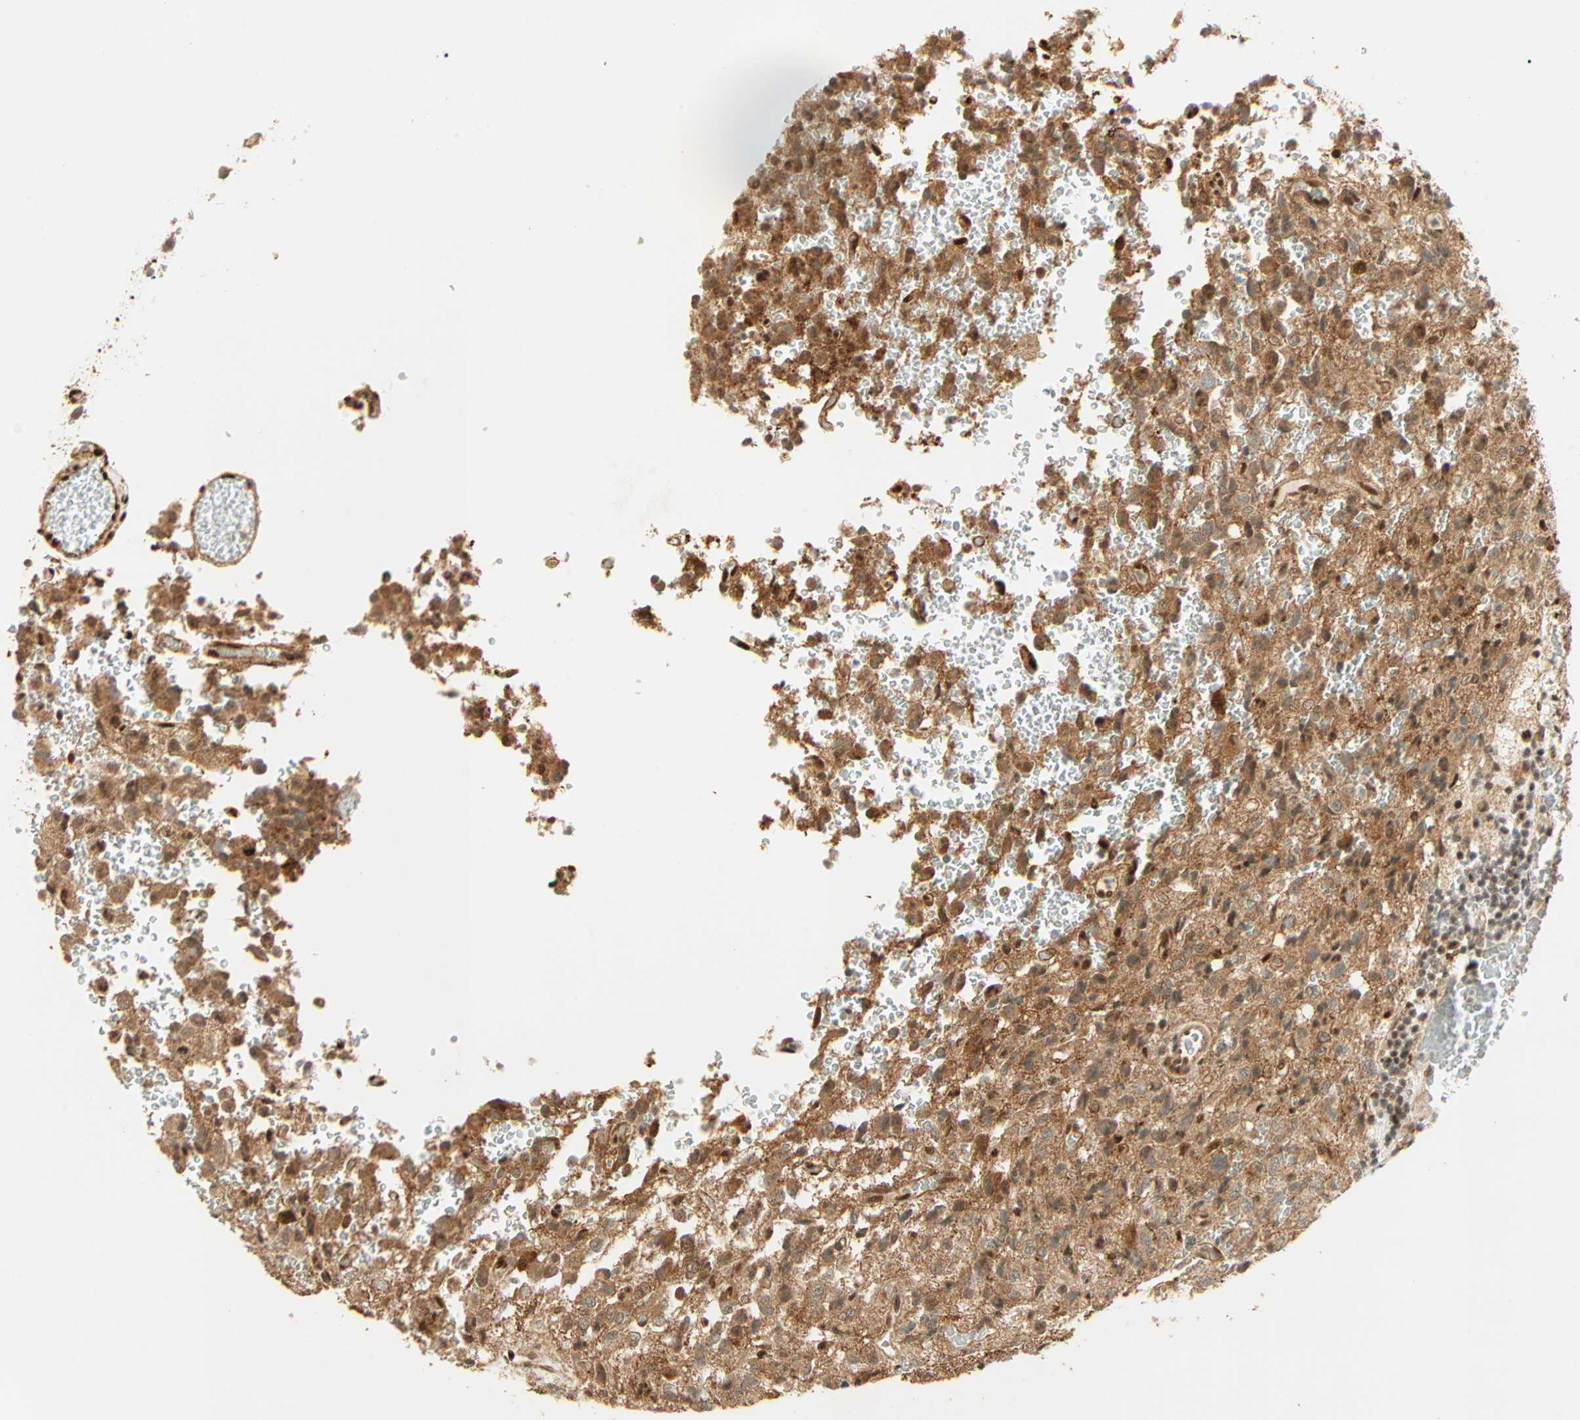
{"staining": {"intensity": "moderate", "quantity": ">75%", "location": "cytoplasmic/membranous,nuclear"}, "tissue": "glioma", "cell_type": "Tumor cells", "image_type": "cancer", "snomed": [{"axis": "morphology", "description": "Glioma, malignant, High grade"}, {"axis": "topography", "description": "pancreas cauda"}], "caption": "Immunohistochemistry staining of malignant high-grade glioma, which displays medium levels of moderate cytoplasmic/membranous and nuclear positivity in approximately >75% of tumor cells indicating moderate cytoplasmic/membranous and nuclear protein positivity. The staining was performed using DAB (brown) for protein detection and nuclei were counterstained in hematoxylin (blue).", "gene": "PNPLA6", "patient": {"sex": "male", "age": 60}}